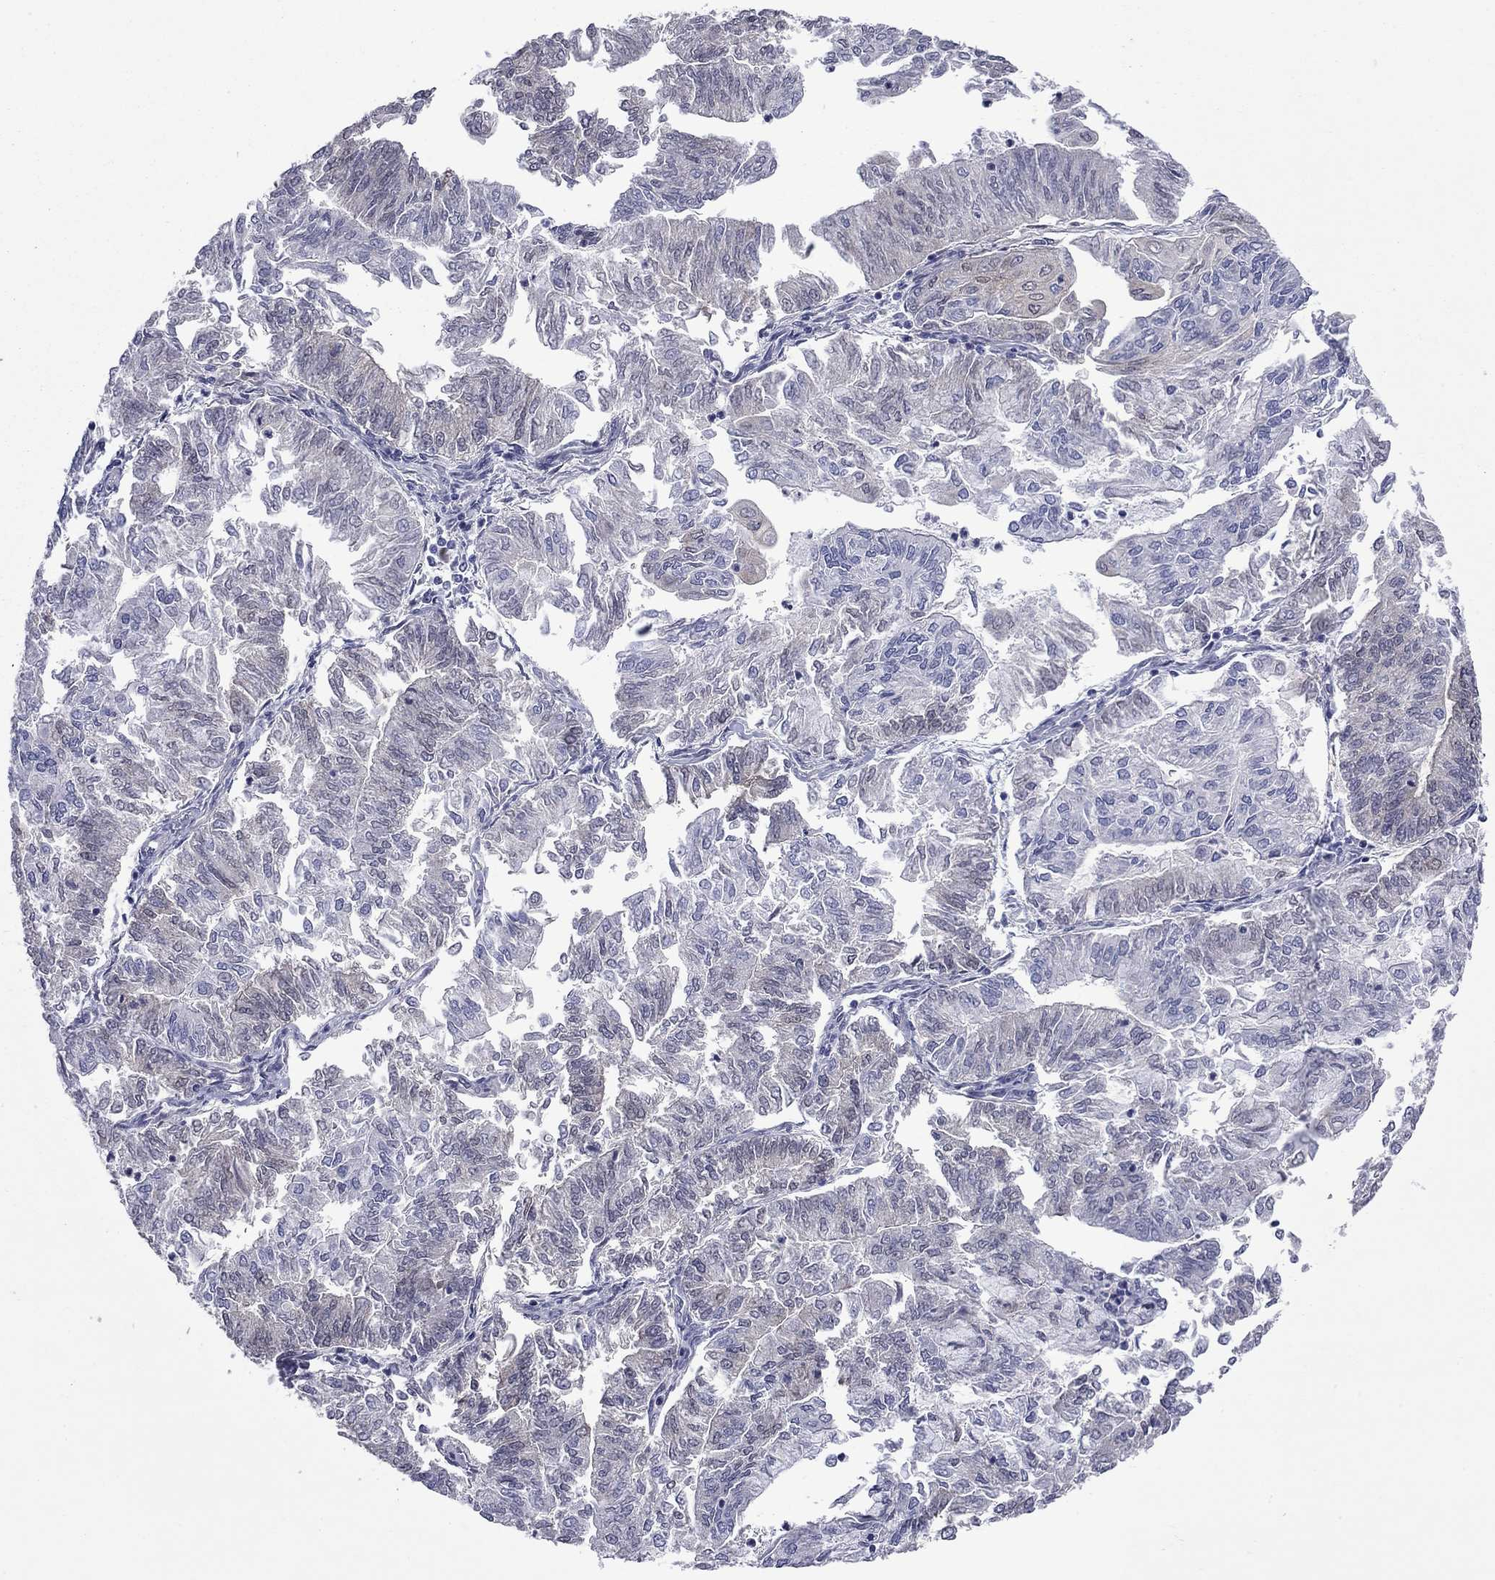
{"staining": {"intensity": "weak", "quantity": "<25%", "location": "cytoplasmic/membranous"}, "tissue": "endometrial cancer", "cell_type": "Tumor cells", "image_type": "cancer", "snomed": [{"axis": "morphology", "description": "Adenocarcinoma, NOS"}, {"axis": "topography", "description": "Endometrium"}], "caption": "Immunohistochemistry photomicrograph of human endometrial adenocarcinoma stained for a protein (brown), which demonstrates no staining in tumor cells.", "gene": "CTNNBIP1", "patient": {"sex": "female", "age": 59}}